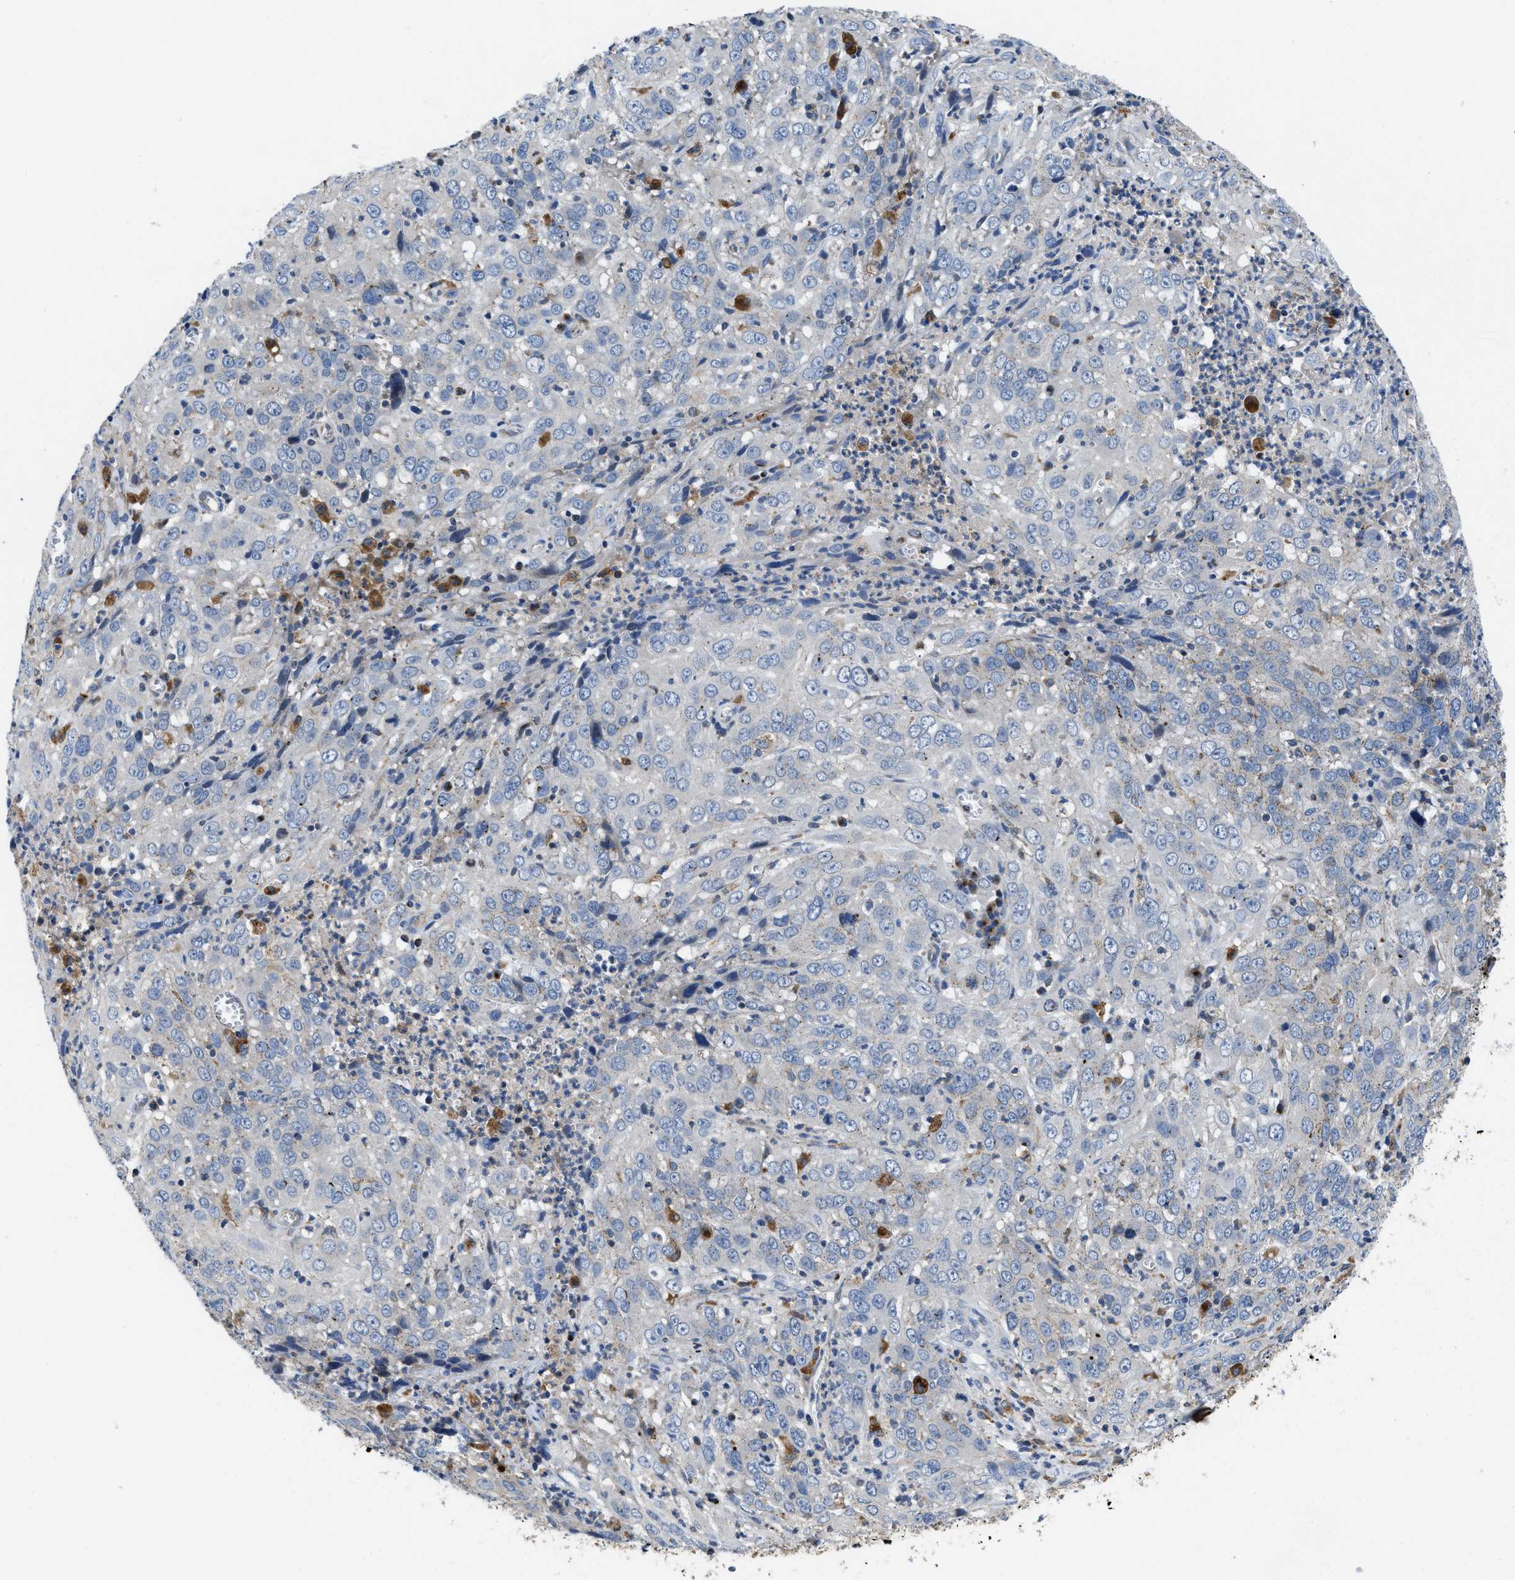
{"staining": {"intensity": "negative", "quantity": "none", "location": "none"}, "tissue": "cervical cancer", "cell_type": "Tumor cells", "image_type": "cancer", "snomed": [{"axis": "morphology", "description": "Squamous cell carcinoma, NOS"}, {"axis": "topography", "description": "Cervix"}], "caption": "IHC image of human cervical cancer (squamous cell carcinoma) stained for a protein (brown), which reveals no staining in tumor cells.", "gene": "ENPP4", "patient": {"sex": "female", "age": 32}}